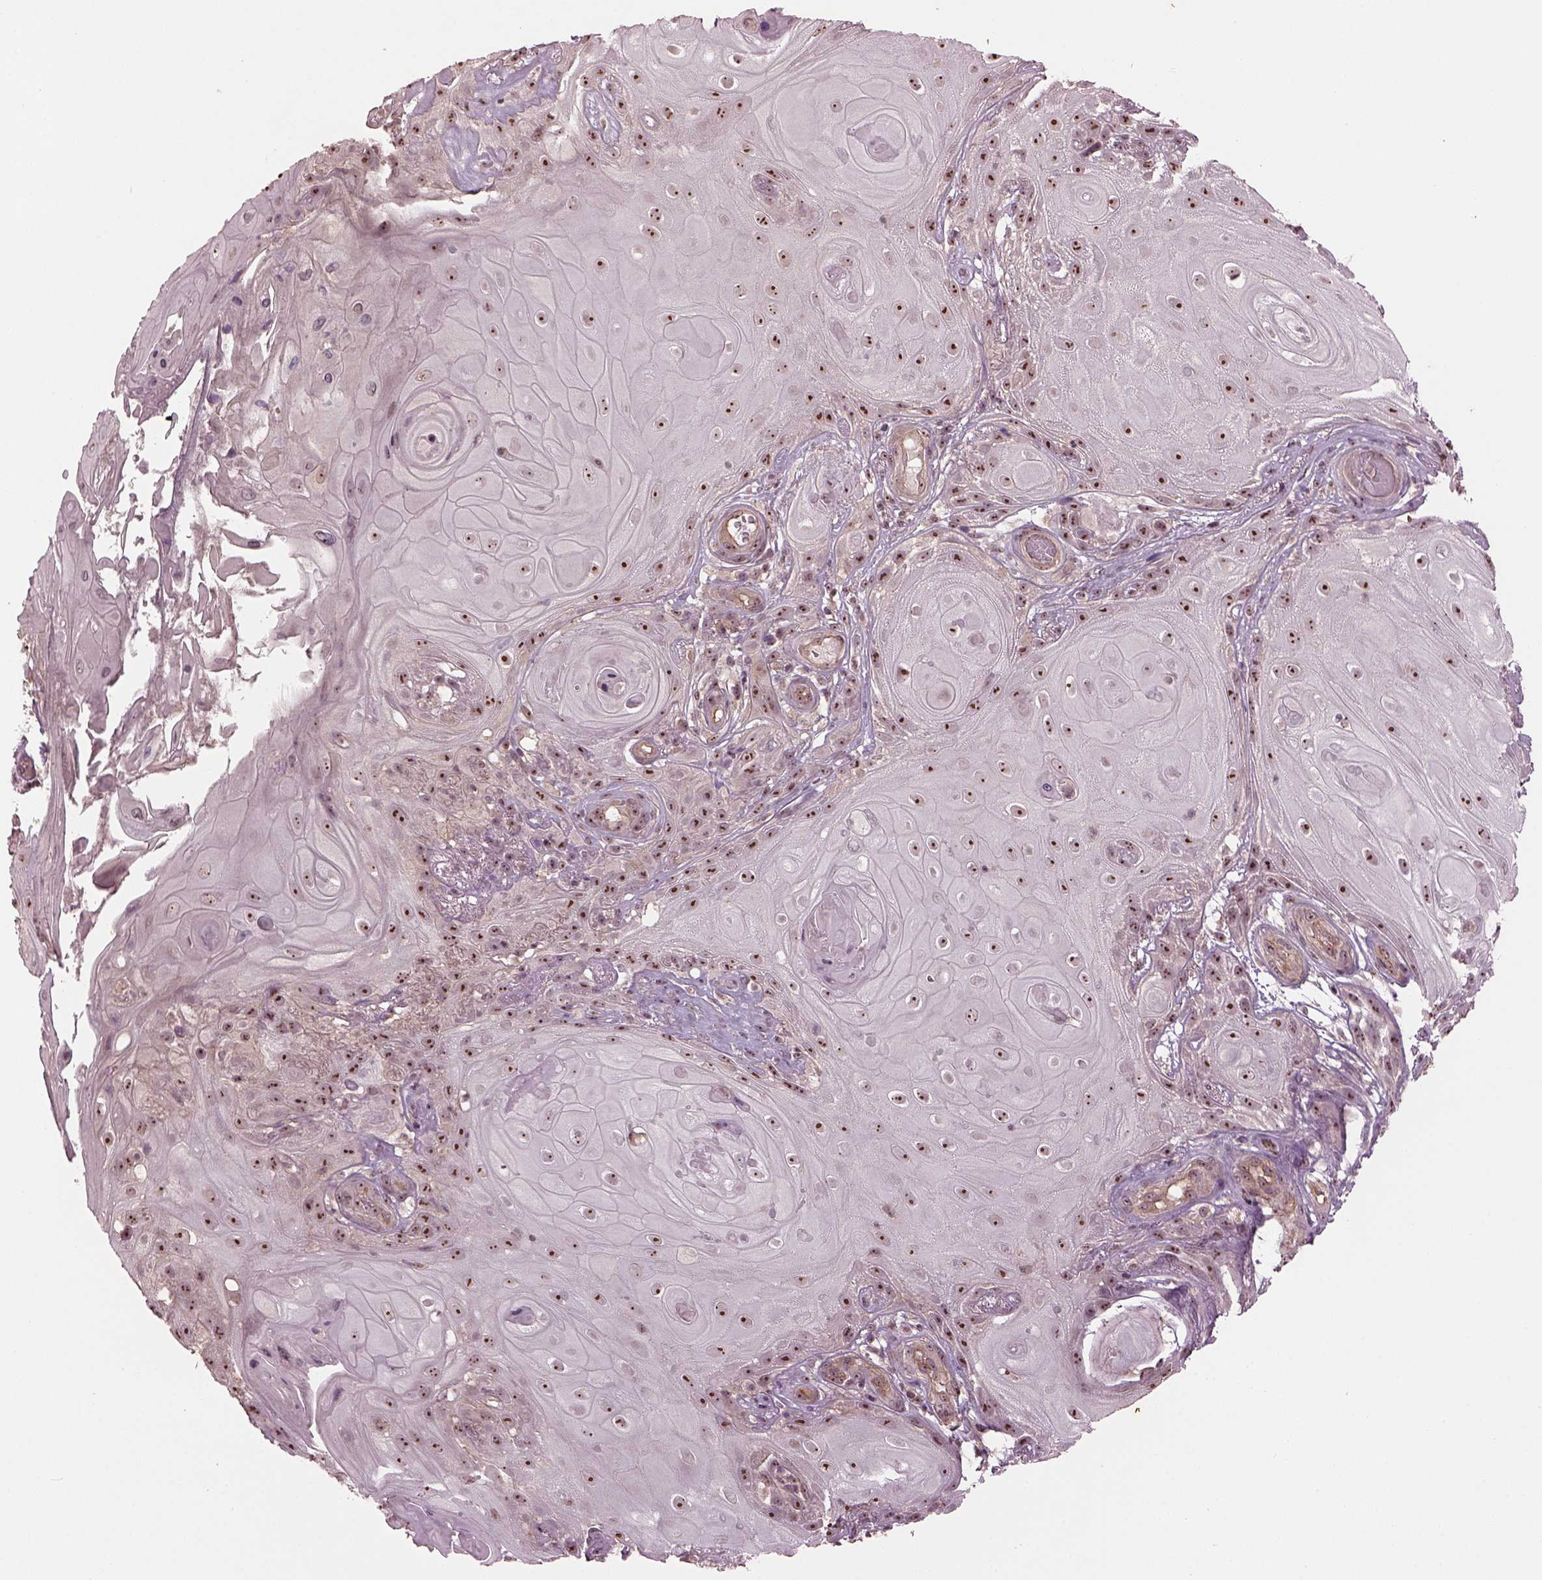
{"staining": {"intensity": "moderate", "quantity": ">75%", "location": "nuclear"}, "tissue": "skin cancer", "cell_type": "Tumor cells", "image_type": "cancer", "snomed": [{"axis": "morphology", "description": "Squamous cell carcinoma, NOS"}, {"axis": "topography", "description": "Skin"}], "caption": "IHC micrograph of neoplastic tissue: human skin cancer (squamous cell carcinoma) stained using immunohistochemistry (IHC) displays medium levels of moderate protein expression localized specifically in the nuclear of tumor cells, appearing as a nuclear brown color.", "gene": "GNRH1", "patient": {"sex": "male", "age": 62}}